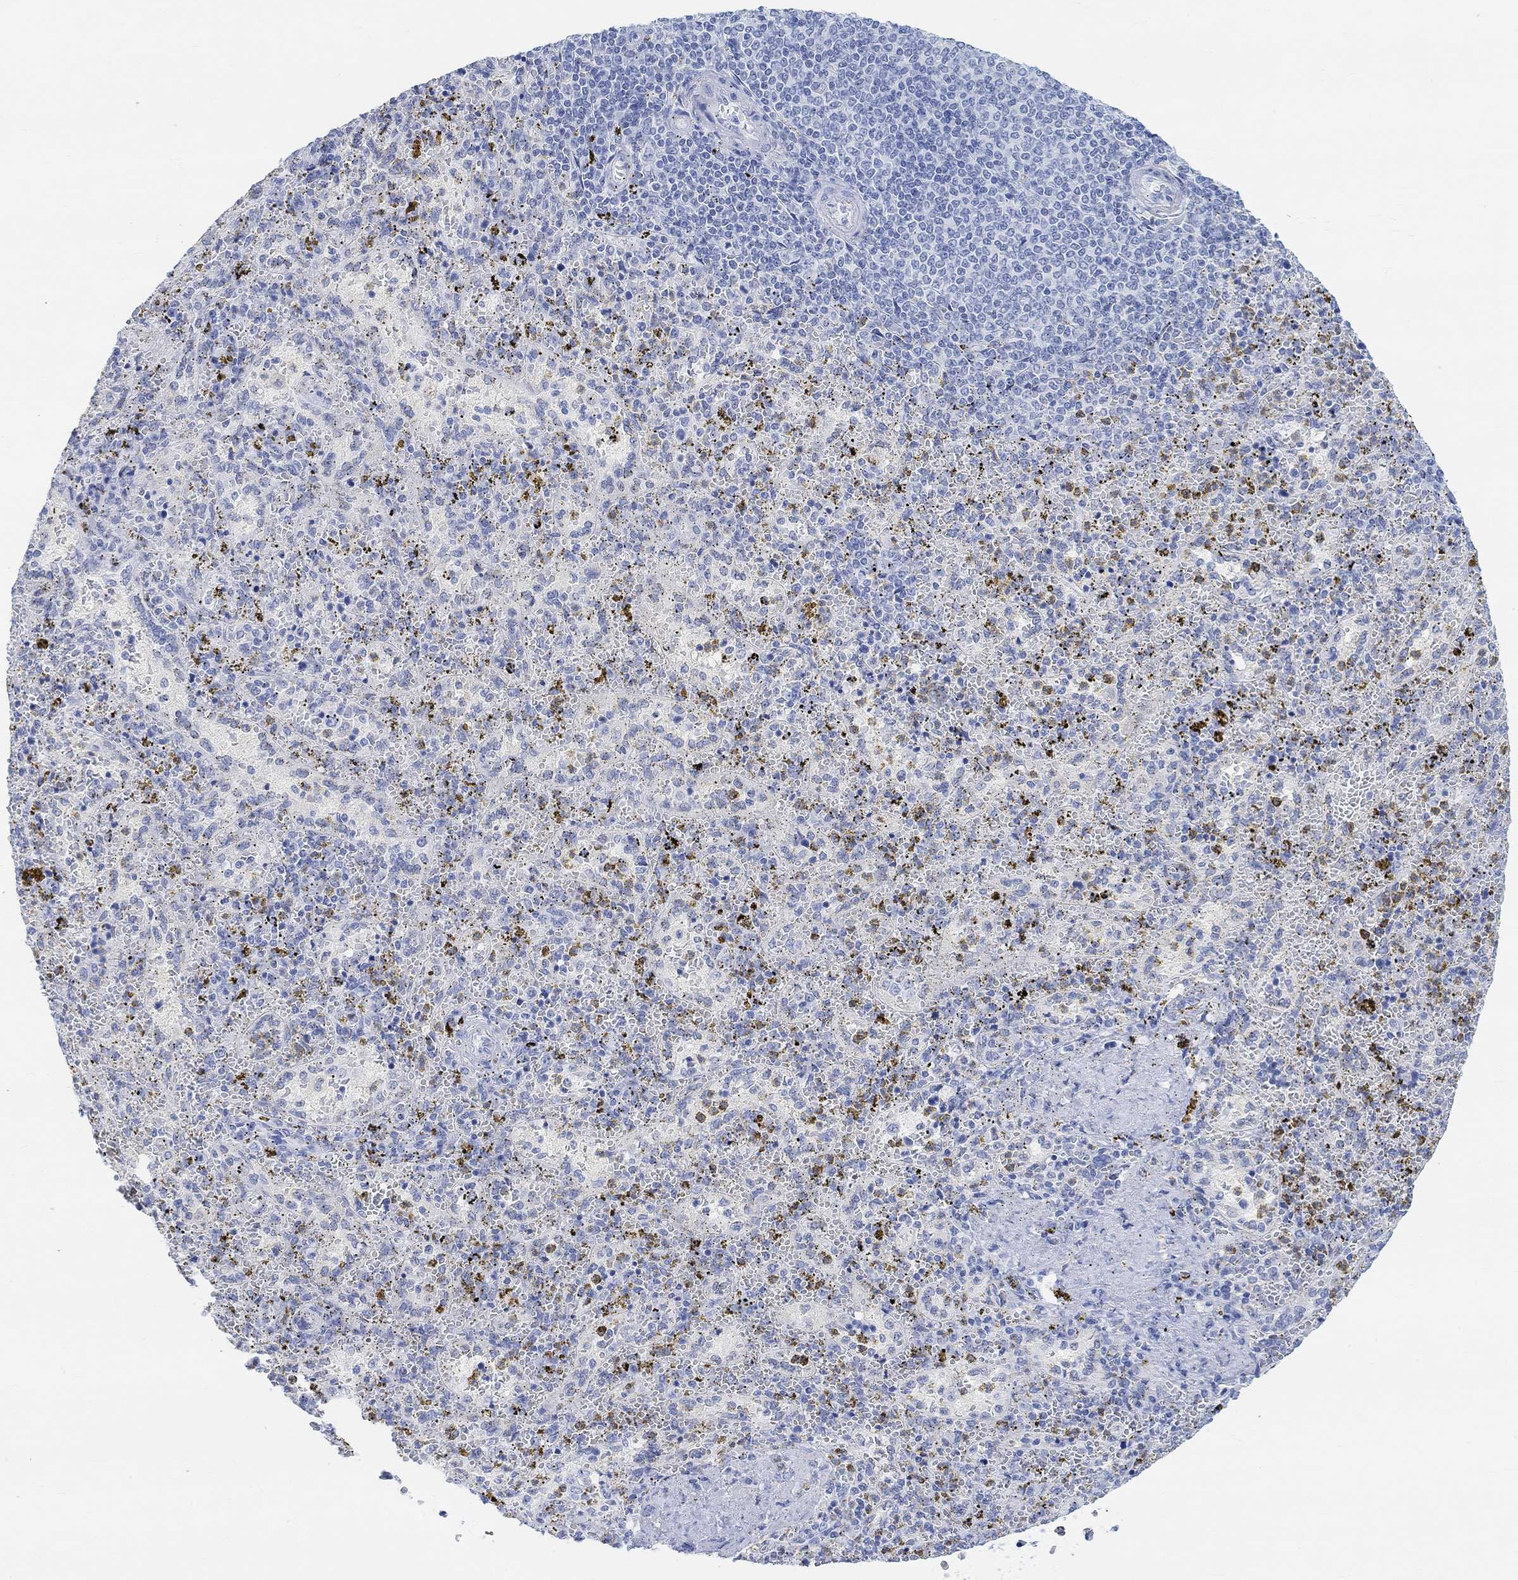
{"staining": {"intensity": "negative", "quantity": "none", "location": "none"}, "tissue": "spleen", "cell_type": "Cells in red pulp", "image_type": "normal", "snomed": [{"axis": "morphology", "description": "Normal tissue, NOS"}, {"axis": "topography", "description": "Spleen"}], "caption": "An immunohistochemistry image of unremarkable spleen is shown. There is no staining in cells in red pulp of spleen.", "gene": "ENO4", "patient": {"sex": "female", "age": 50}}